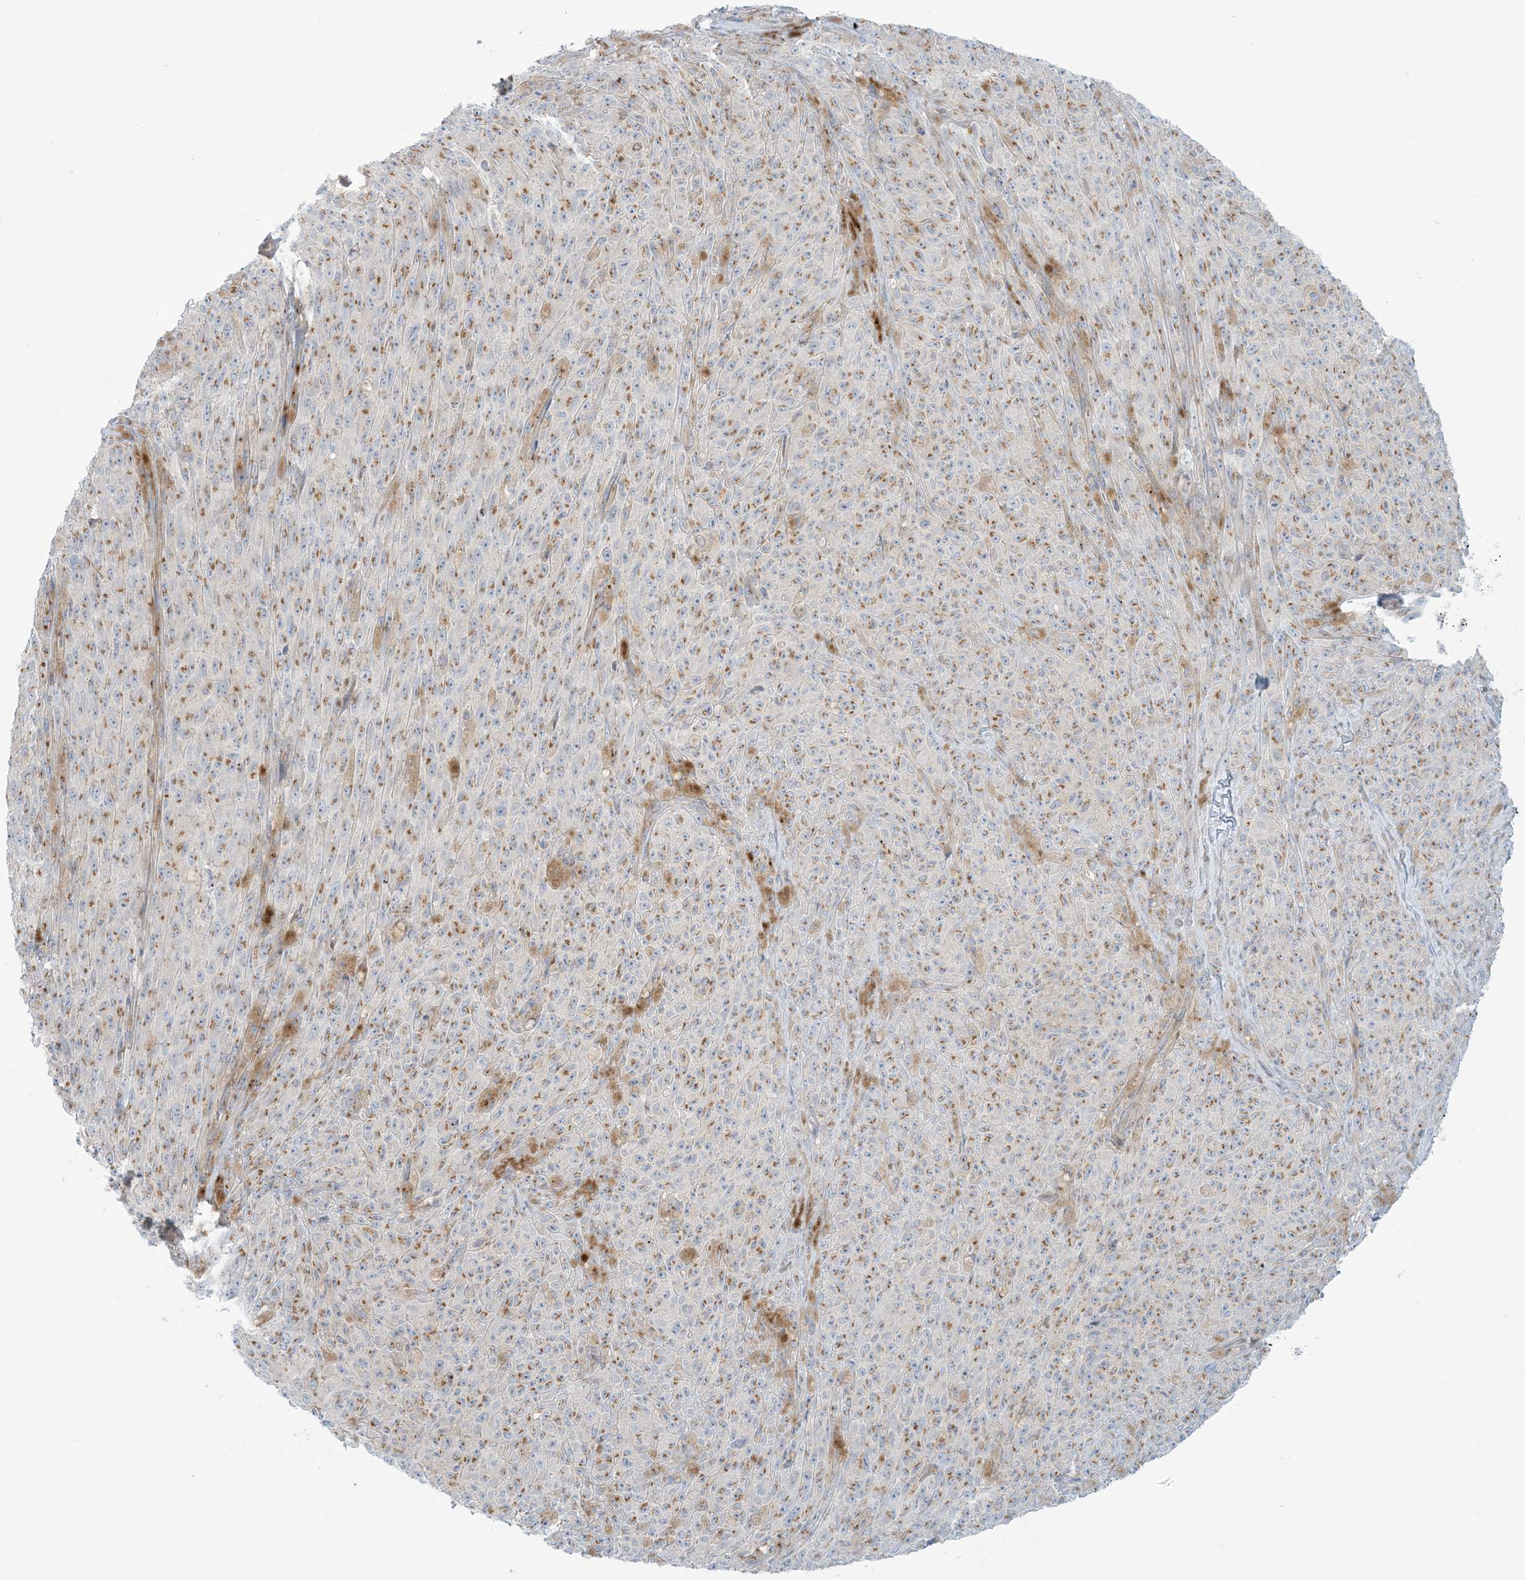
{"staining": {"intensity": "moderate", "quantity": ">75%", "location": "cytoplasmic/membranous"}, "tissue": "melanoma", "cell_type": "Tumor cells", "image_type": "cancer", "snomed": [{"axis": "morphology", "description": "Malignant melanoma, NOS"}, {"axis": "topography", "description": "Skin"}], "caption": "IHC staining of melanoma, which reveals medium levels of moderate cytoplasmic/membranous staining in approximately >75% of tumor cells indicating moderate cytoplasmic/membranous protein staining. The staining was performed using DAB (brown) for protein detection and nuclei were counterstained in hematoxylin (blue).", "gene": "AFTPH", "patient": {"sex": "female", "age": 82}}